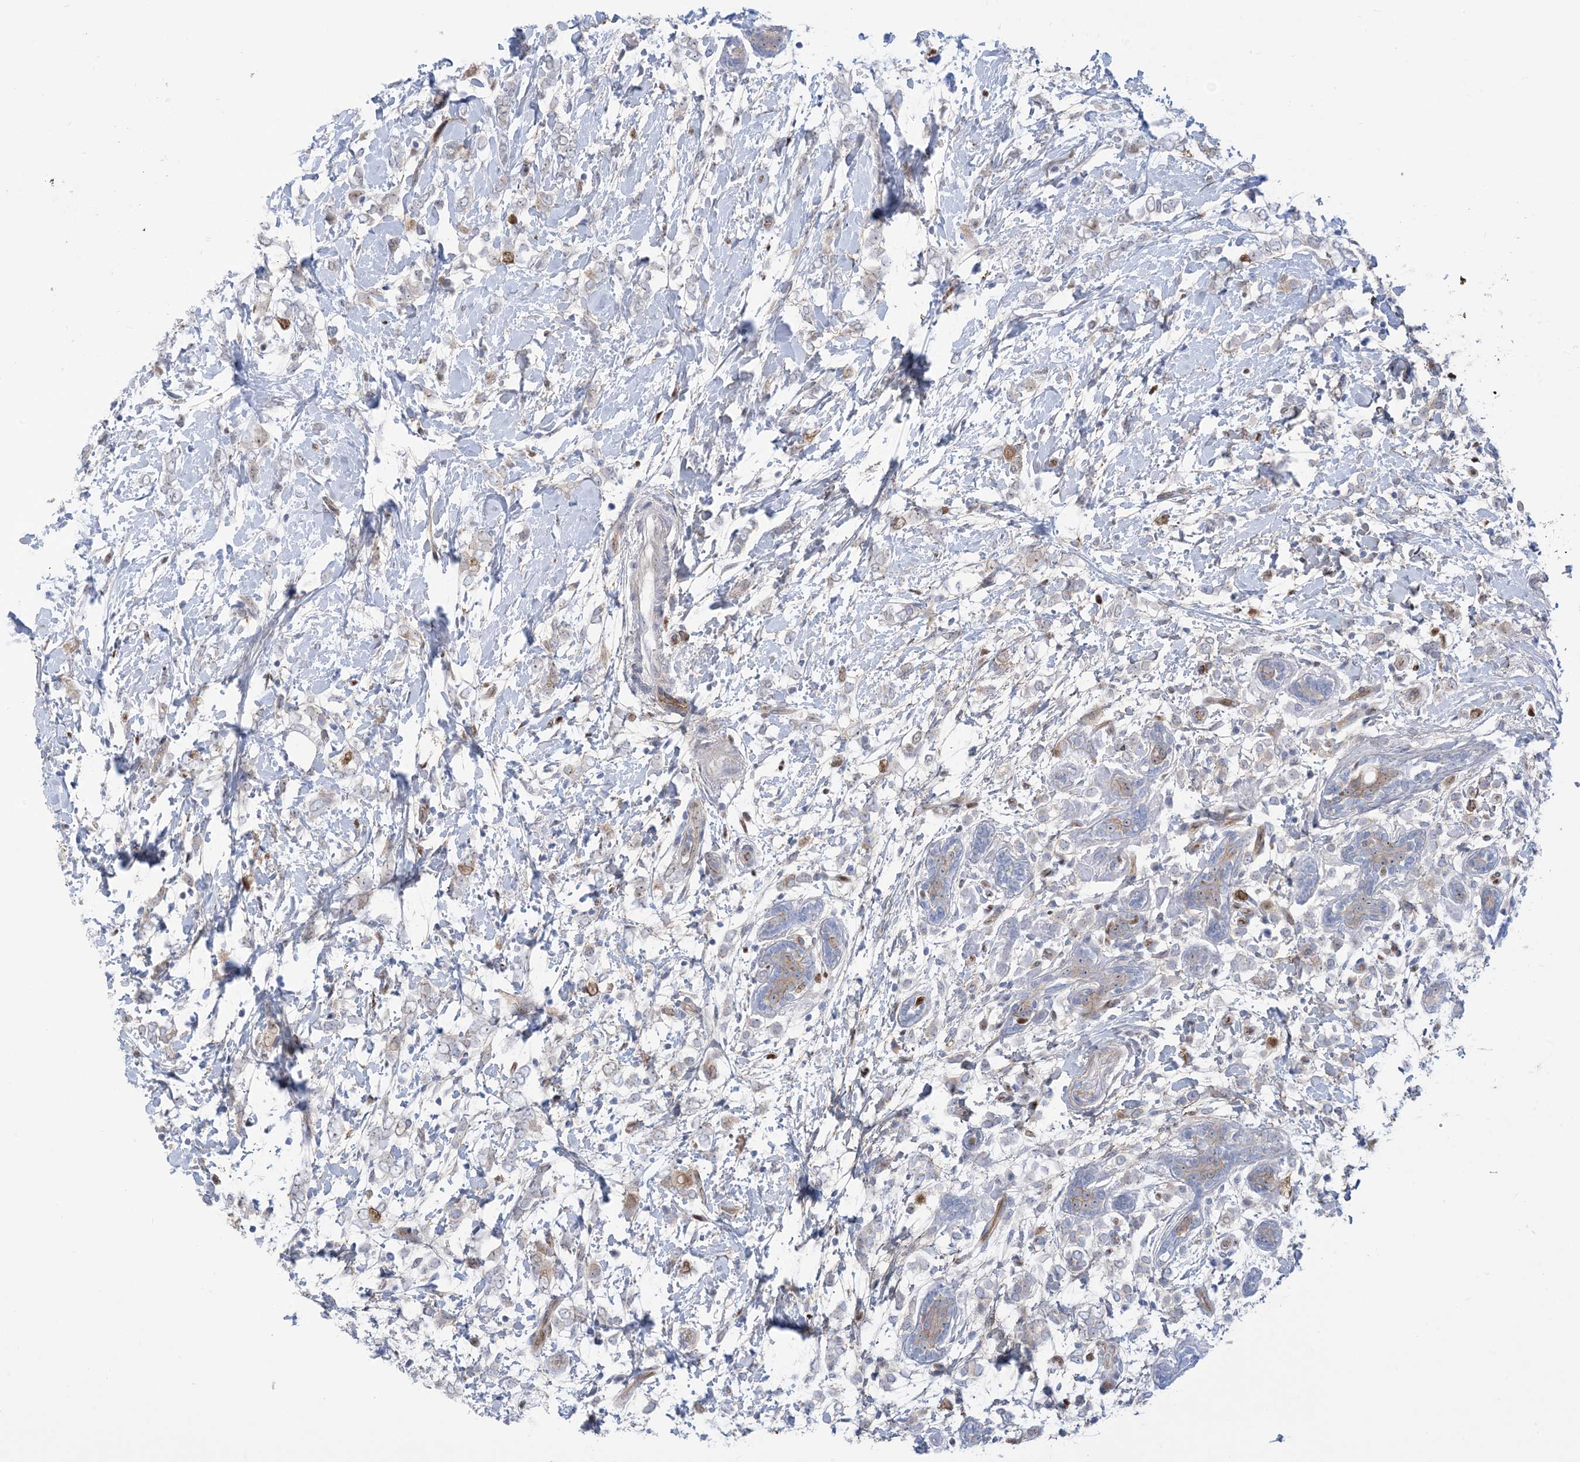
{"staining": {"intensity": "moderate", "quantity": "<25%", "location": "cytoplasmic/membranous"}, "tissue": "breast cancer", "cell_type": "Tumor cells", "image_type": "cancer", "snomed": [{"axis": "morphology", "description": "Normal tissue, NOS"}, {"axis": "morphology", "description": "Lobular carcinoma"}, {"axis": "topography", "description": "Breast"}], "caption": "Breast cancer stained for a protein exhibits moderate cytoplasmic/membranous positivity in tumor cells.", "gene": "MARS2", "patient": {"sex": "female", "age": 47}}